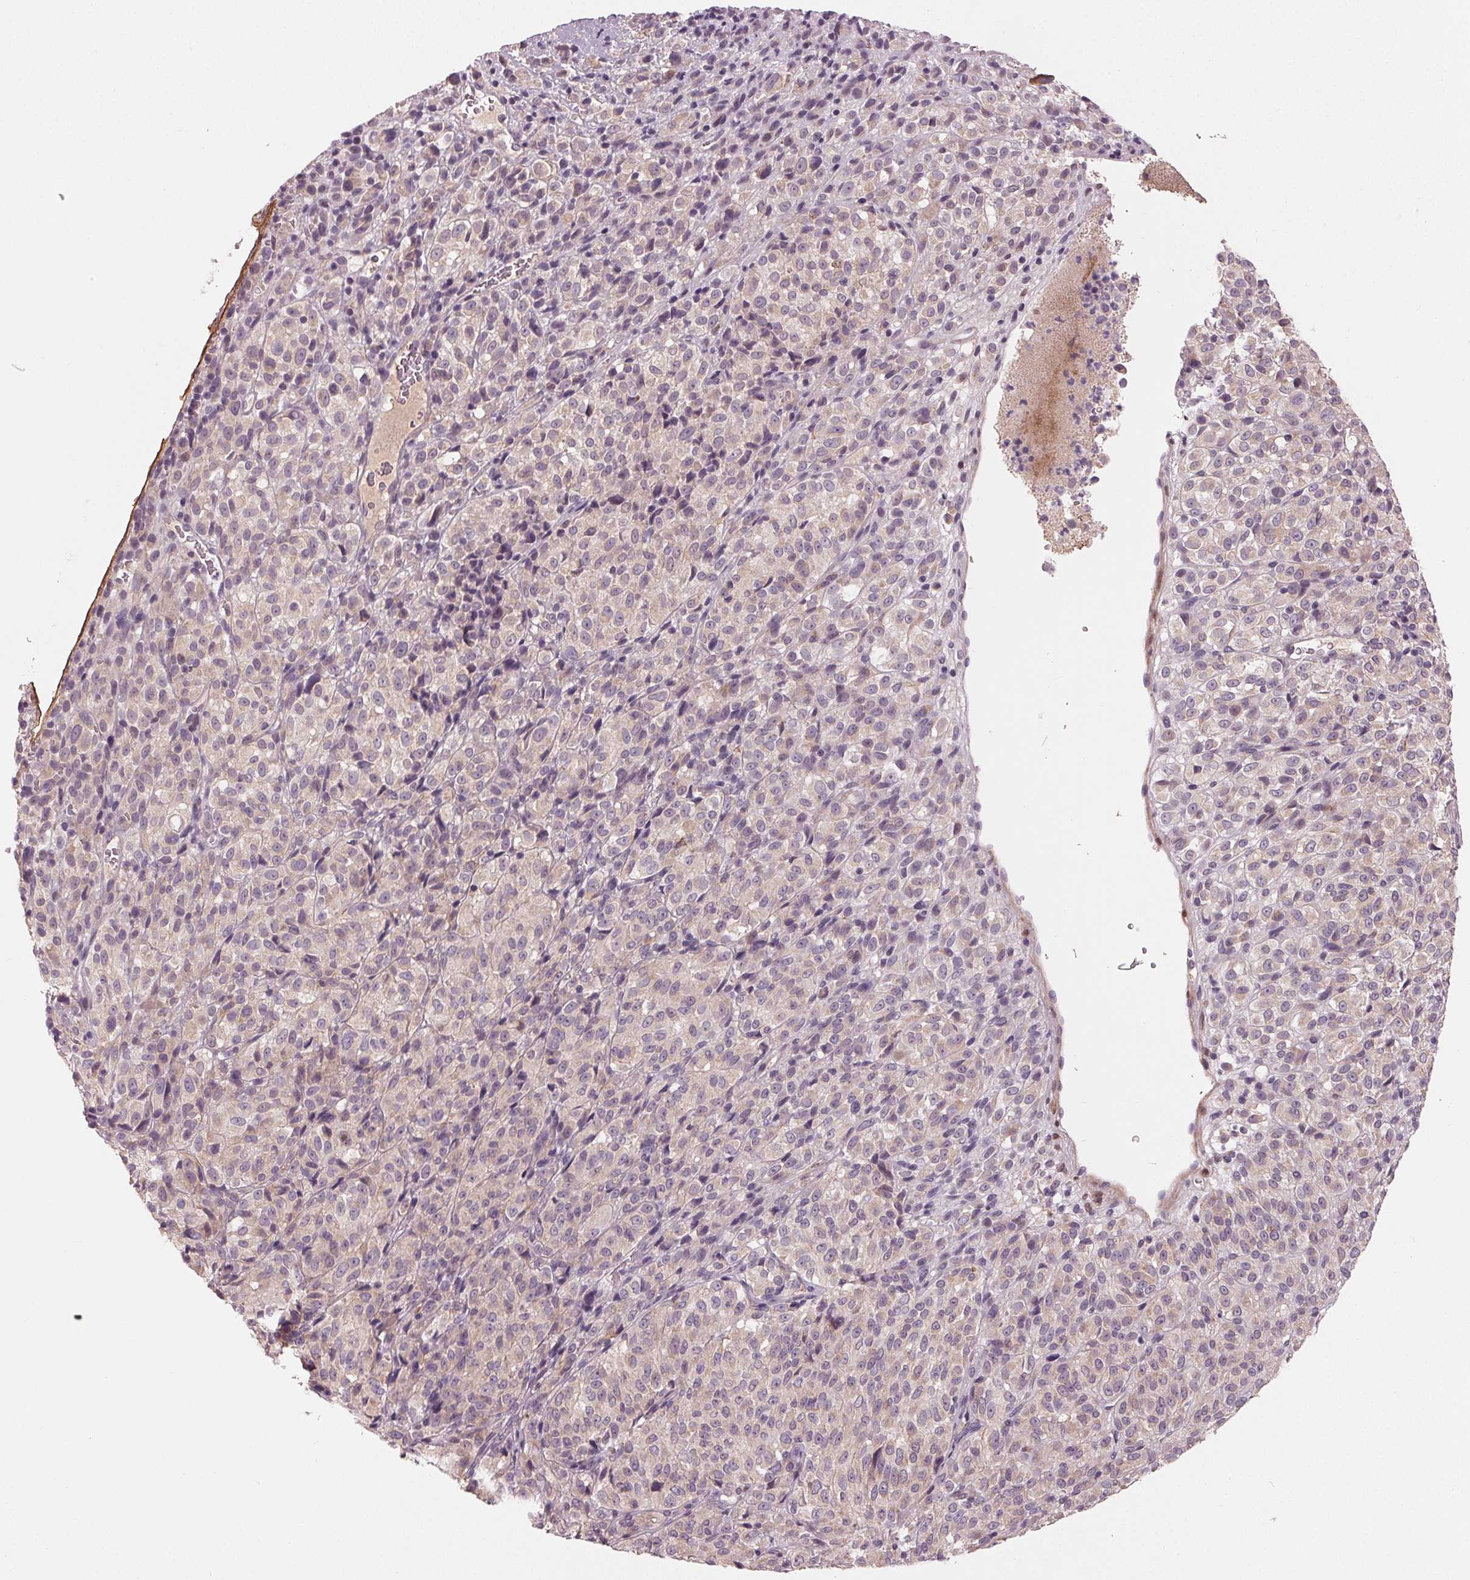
{"staining": {"intensity": "negative", "quantity": "none", "location": "none"}, "tissue": "melanoma", "cell_type": "Tumor cells", "image_type": "cancer", "snomed": [{"axis": "morphology", "description": "Malignant melanoma, Metastatic site"}, {"axis": "topography", "description": "Brain"}], "caption": "There is no significant staining in tumor cells of melanoma.", "gene": "ZNF605", "patient": {"sex": "female", "age": 56}}